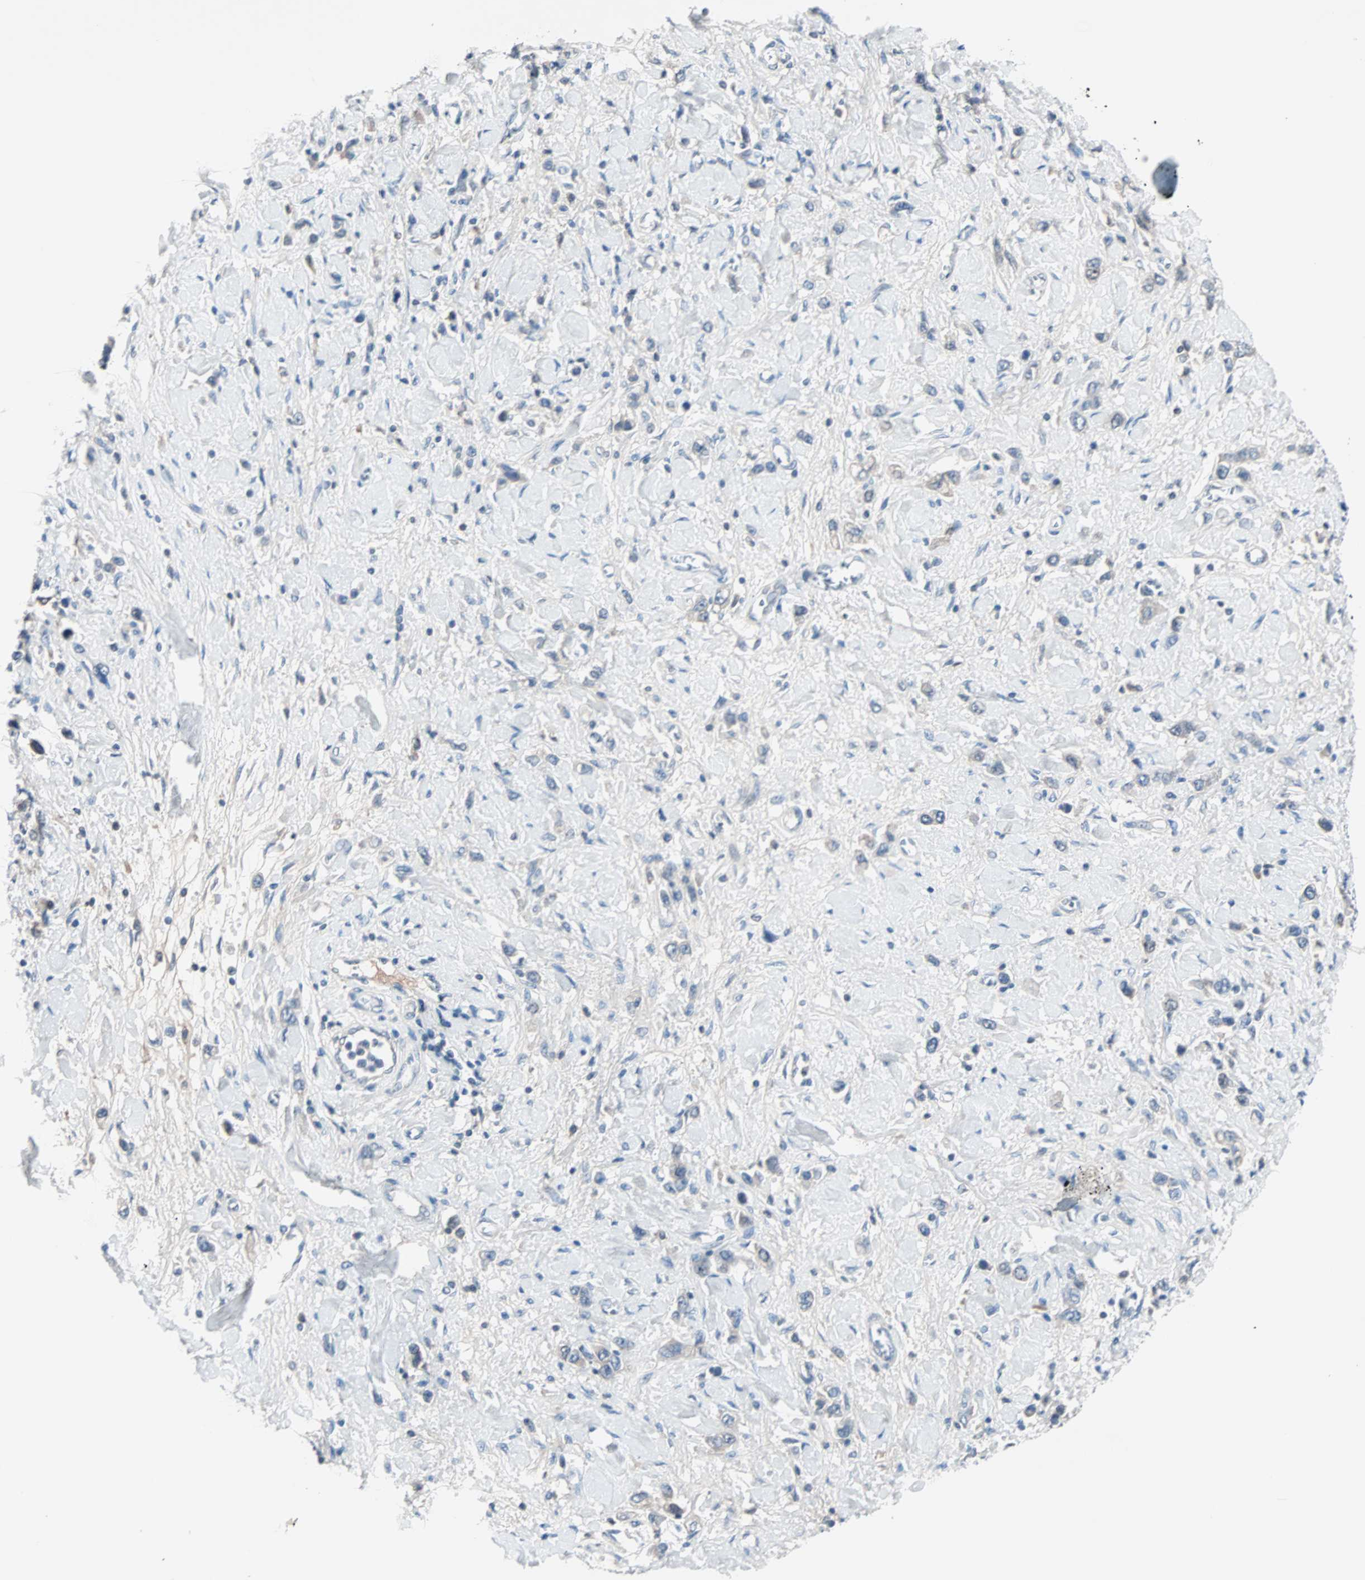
{"staining": {"intensity": "negative", "quantity": "none", "location": "none"}, "tissue": "stomach cancer", "cell_type": "Tumor cells", "image_type": "cancer", "snomed": [{"axis": "morphology", "description": "Normal tissue, NOS"}, {"axis": "morphology", "description": "Adenocarcinoma, NOS"}, {"axis": "topography", "description": "Stomach, upper"}, {"axis": "topography", "description": "Stomach"}], "caption": "Adenocarcinoma (stomach) was stained to show a protein in brown. There is no significant expression in tumor cells.", "gene": "CCNE2", "patient": {"sex": "female", "age": 65}}